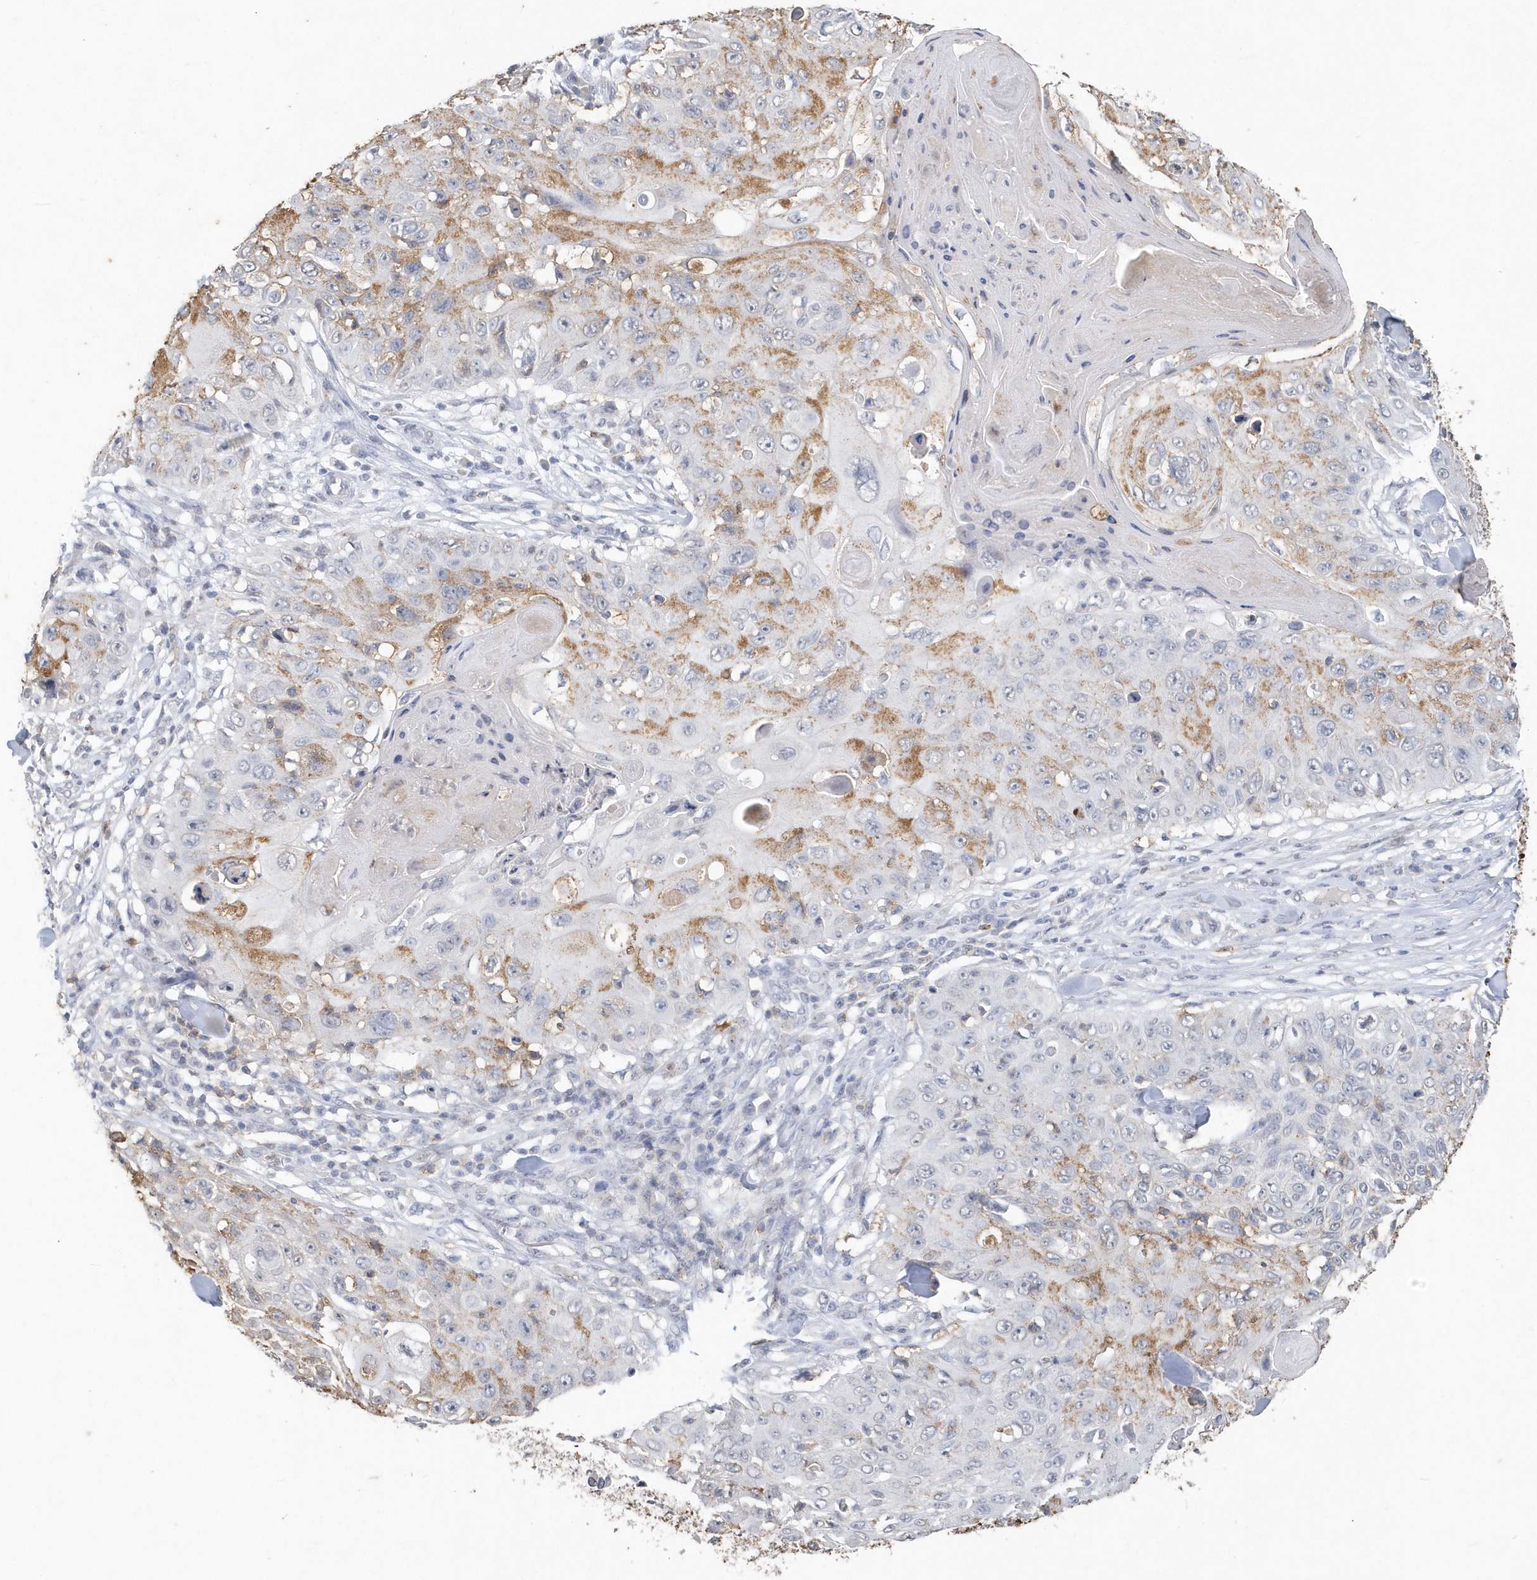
{"staining": {"intensity": "moderate", "quantity": "25%-75%", "location": "cytoplasmic/membranous"}, "tissue": "skin cancer", "cell_type": "Tumor cells", "image_type": "cancer", "snomed": [{"axis": "morphology", "description": "Squamous cell carcinoma, NOS"}, {"axis": "topography", "description": "Skin"}], "caption": "IHC image of squamous cell carcinoma (skin) stained for a protein (brown), which shows medium levels of moderate cytoplasmic/membranous expression in about 25%-75% of tumor cells.", "gene": "PDCD1", "patient": {"sex": "male", "age": 86}}